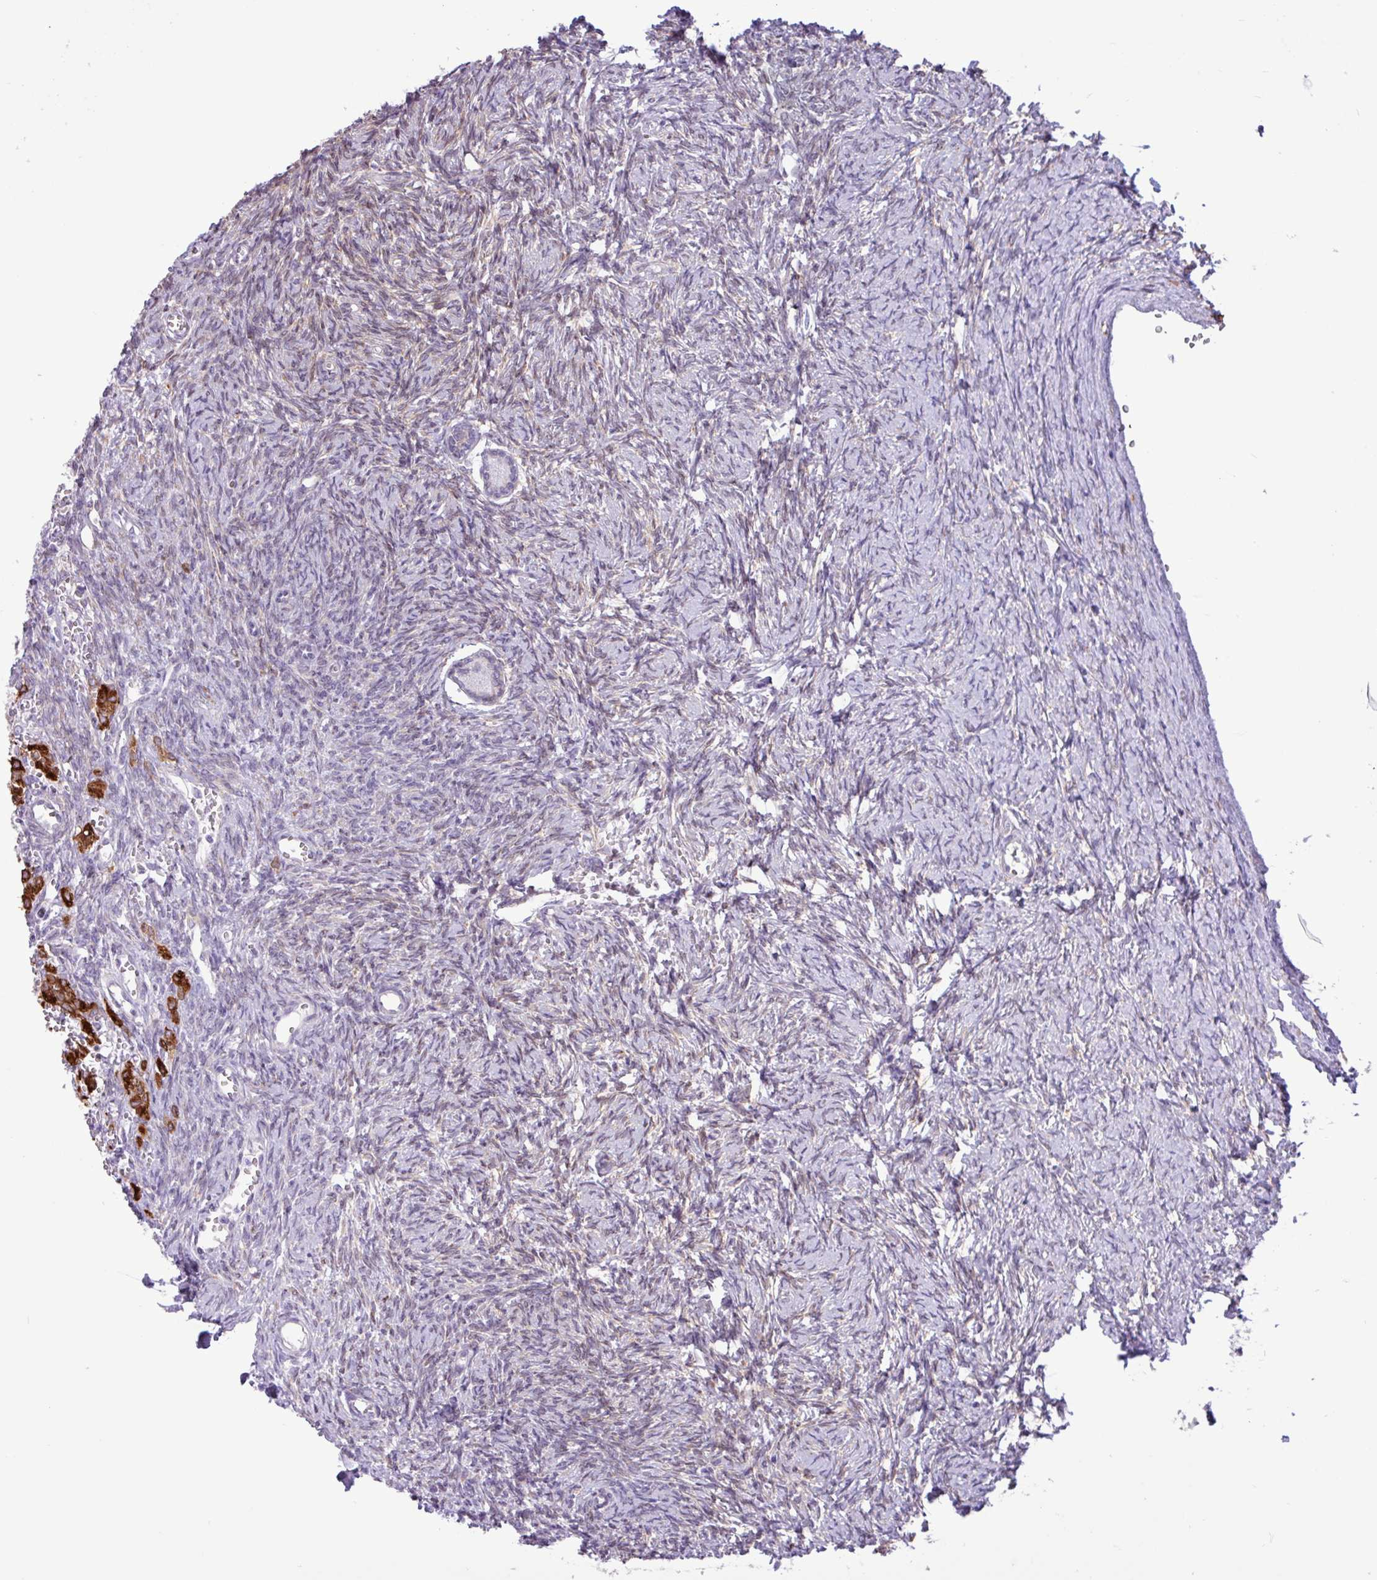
{"staining": {"intensity": "negative", "quantity": "none", "location": "none"}, "tissue": "ovary", "cell_type": "Follicle cells", "image_type": "normal", "snomed": [{"axis": "morphology", "description": "Normal tissue, NOS"}, {"axis": "topography", "description": "Ovary"}], "caption": "A micrograph of ovary stained for a protein reveals no brown staining in follicle cells. (DAB (3,3'-diaminobenzidine) IHC, high magnification).", "gene": "SLC38A1", "patient": {"sex": "female", "age": 39}}